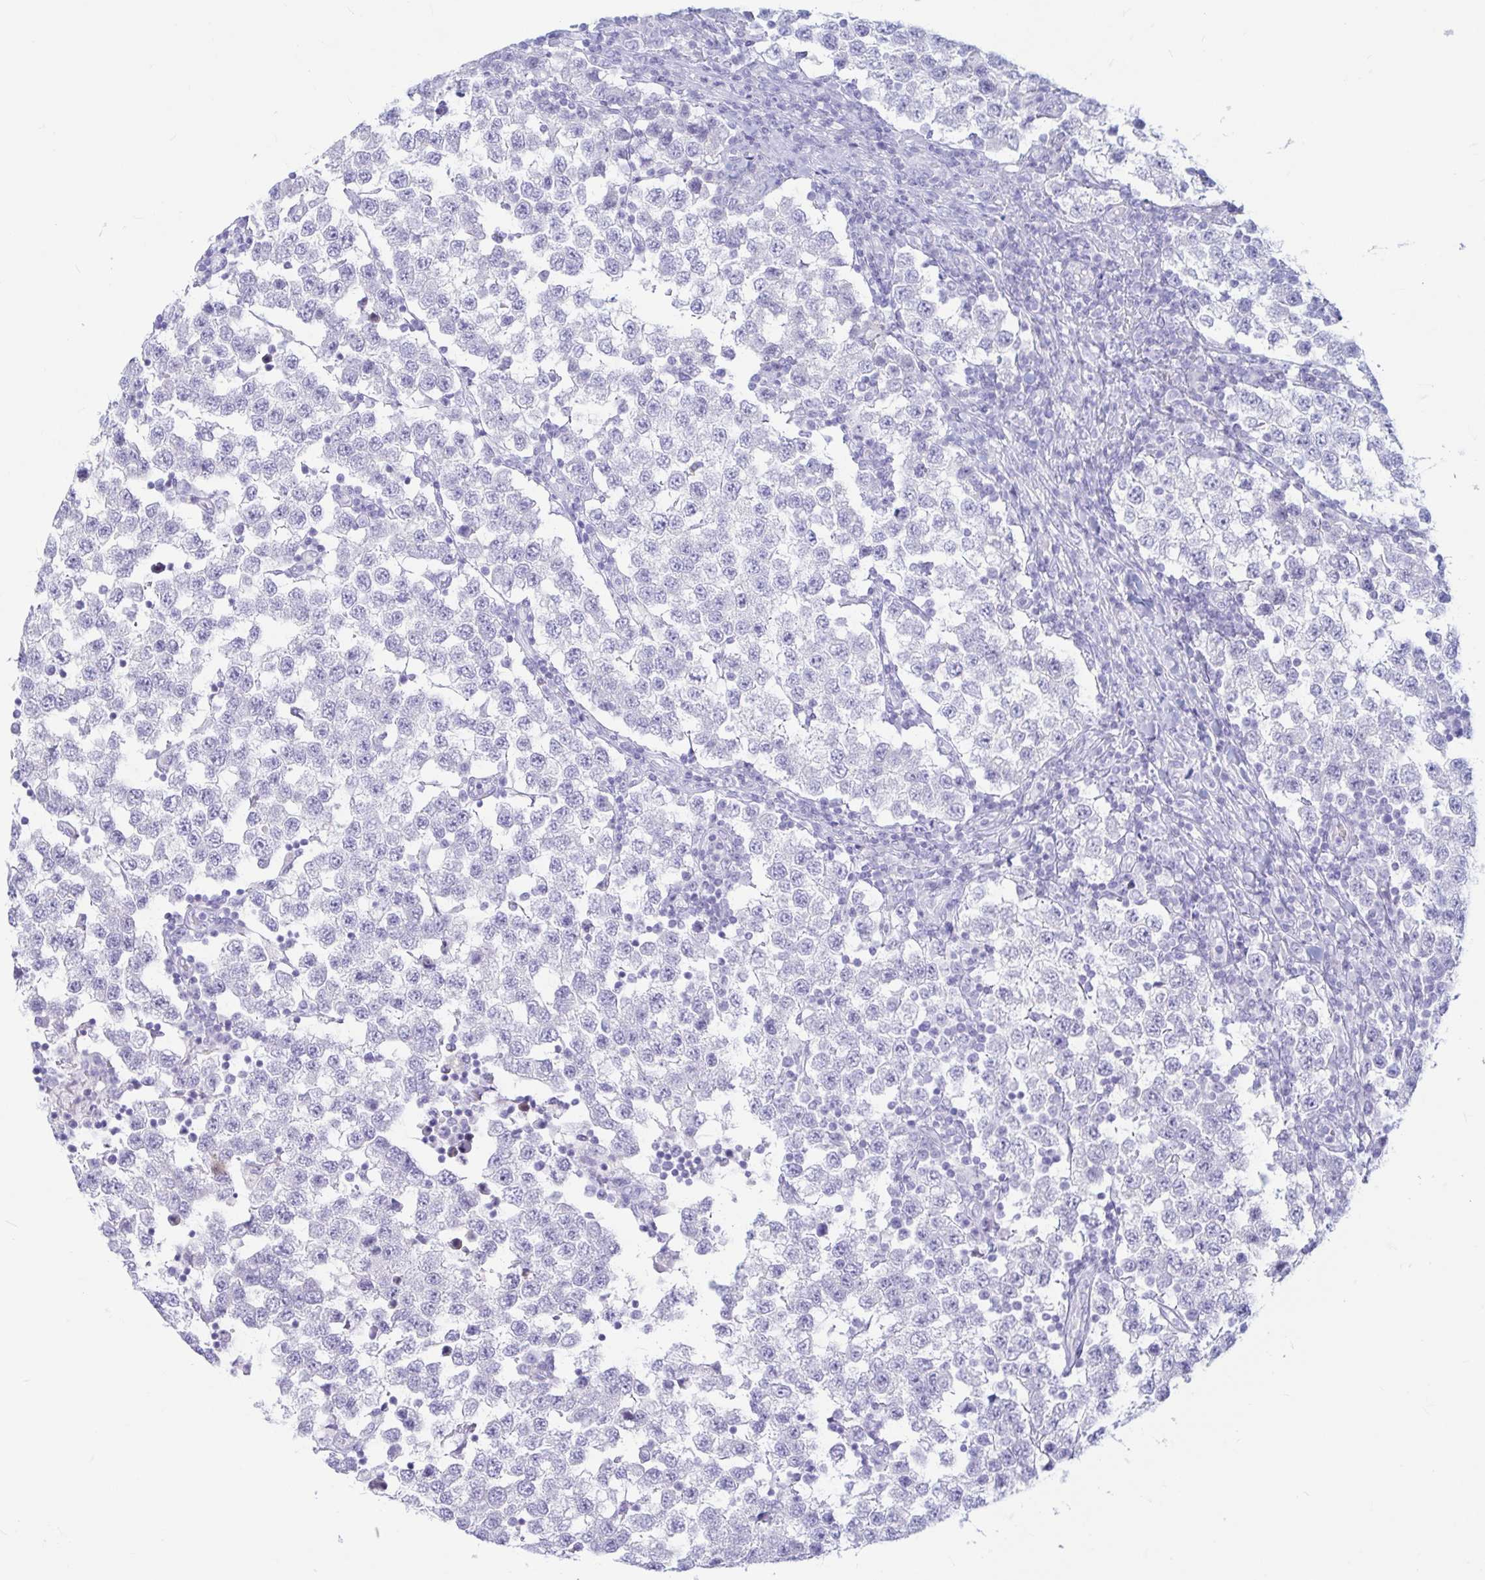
{"staining": {"intensity": "negative", "quantity": "none", "location": "none"}, "tissue": "testis cancer", "cell_type": "Tumor cells", "image_type": "cancer", "snomed": [{"axis": "morphology", "description": "Seminoma, NOS"}, {"axis": "topography", "description": "Testis"}], "caption": "A high-resolution image shows immunohistochemistry (IHC) staining of testis seminoma, which demonstrates no significant staining in tumor cells.", "gene": "ERICH6", "patient": {"sex": "male", "age": 34}}